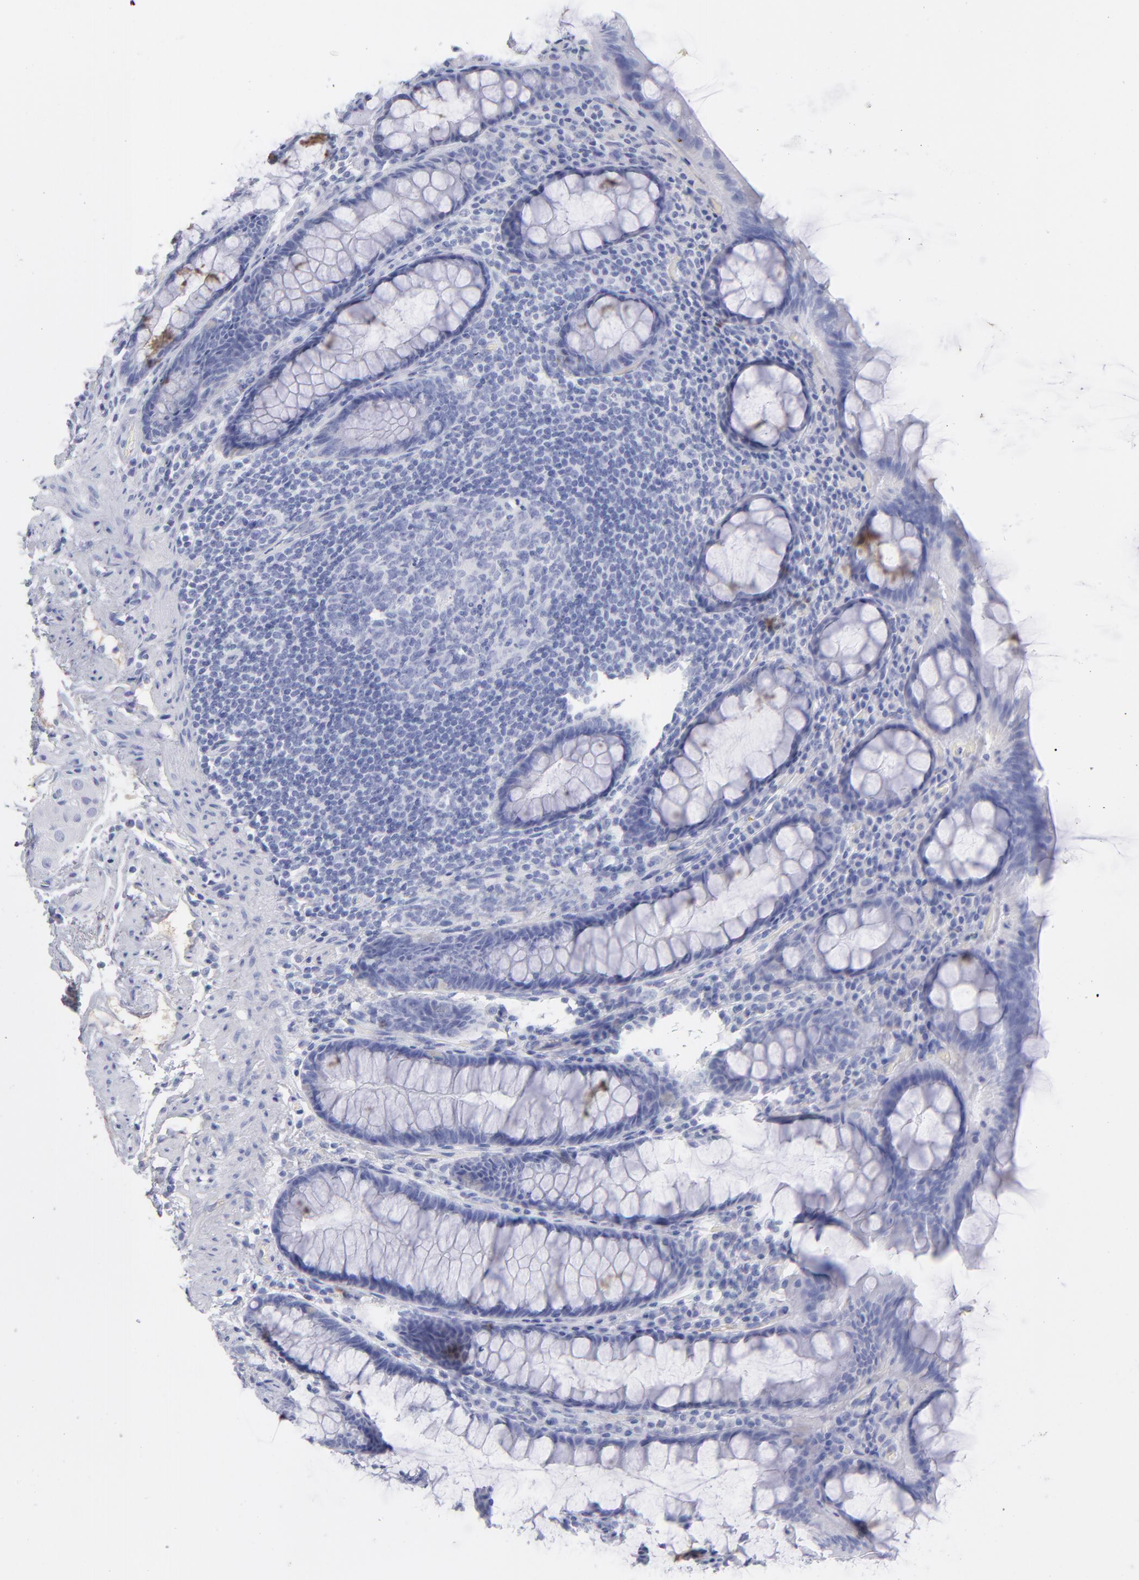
{"staining": {"intensity": "moderate", "quantity": "<25%", "location": "cytoplasmic/membranous"}, "tissue": "rectum", "cell_type": "Glandular cells", "image_type": "normal", "snomed": [{"axis": "morphology", "description": "Normal tissue, NOS"}, {"axis": "topography", "description": "Rectum"}], "caption": "Glandular cells exhibit moderate cytoplasmic/membranous expression in approximately <25% of cells in benign rectum.", "gene": "HP", "patient": {"sex": "male", "age": 92}}